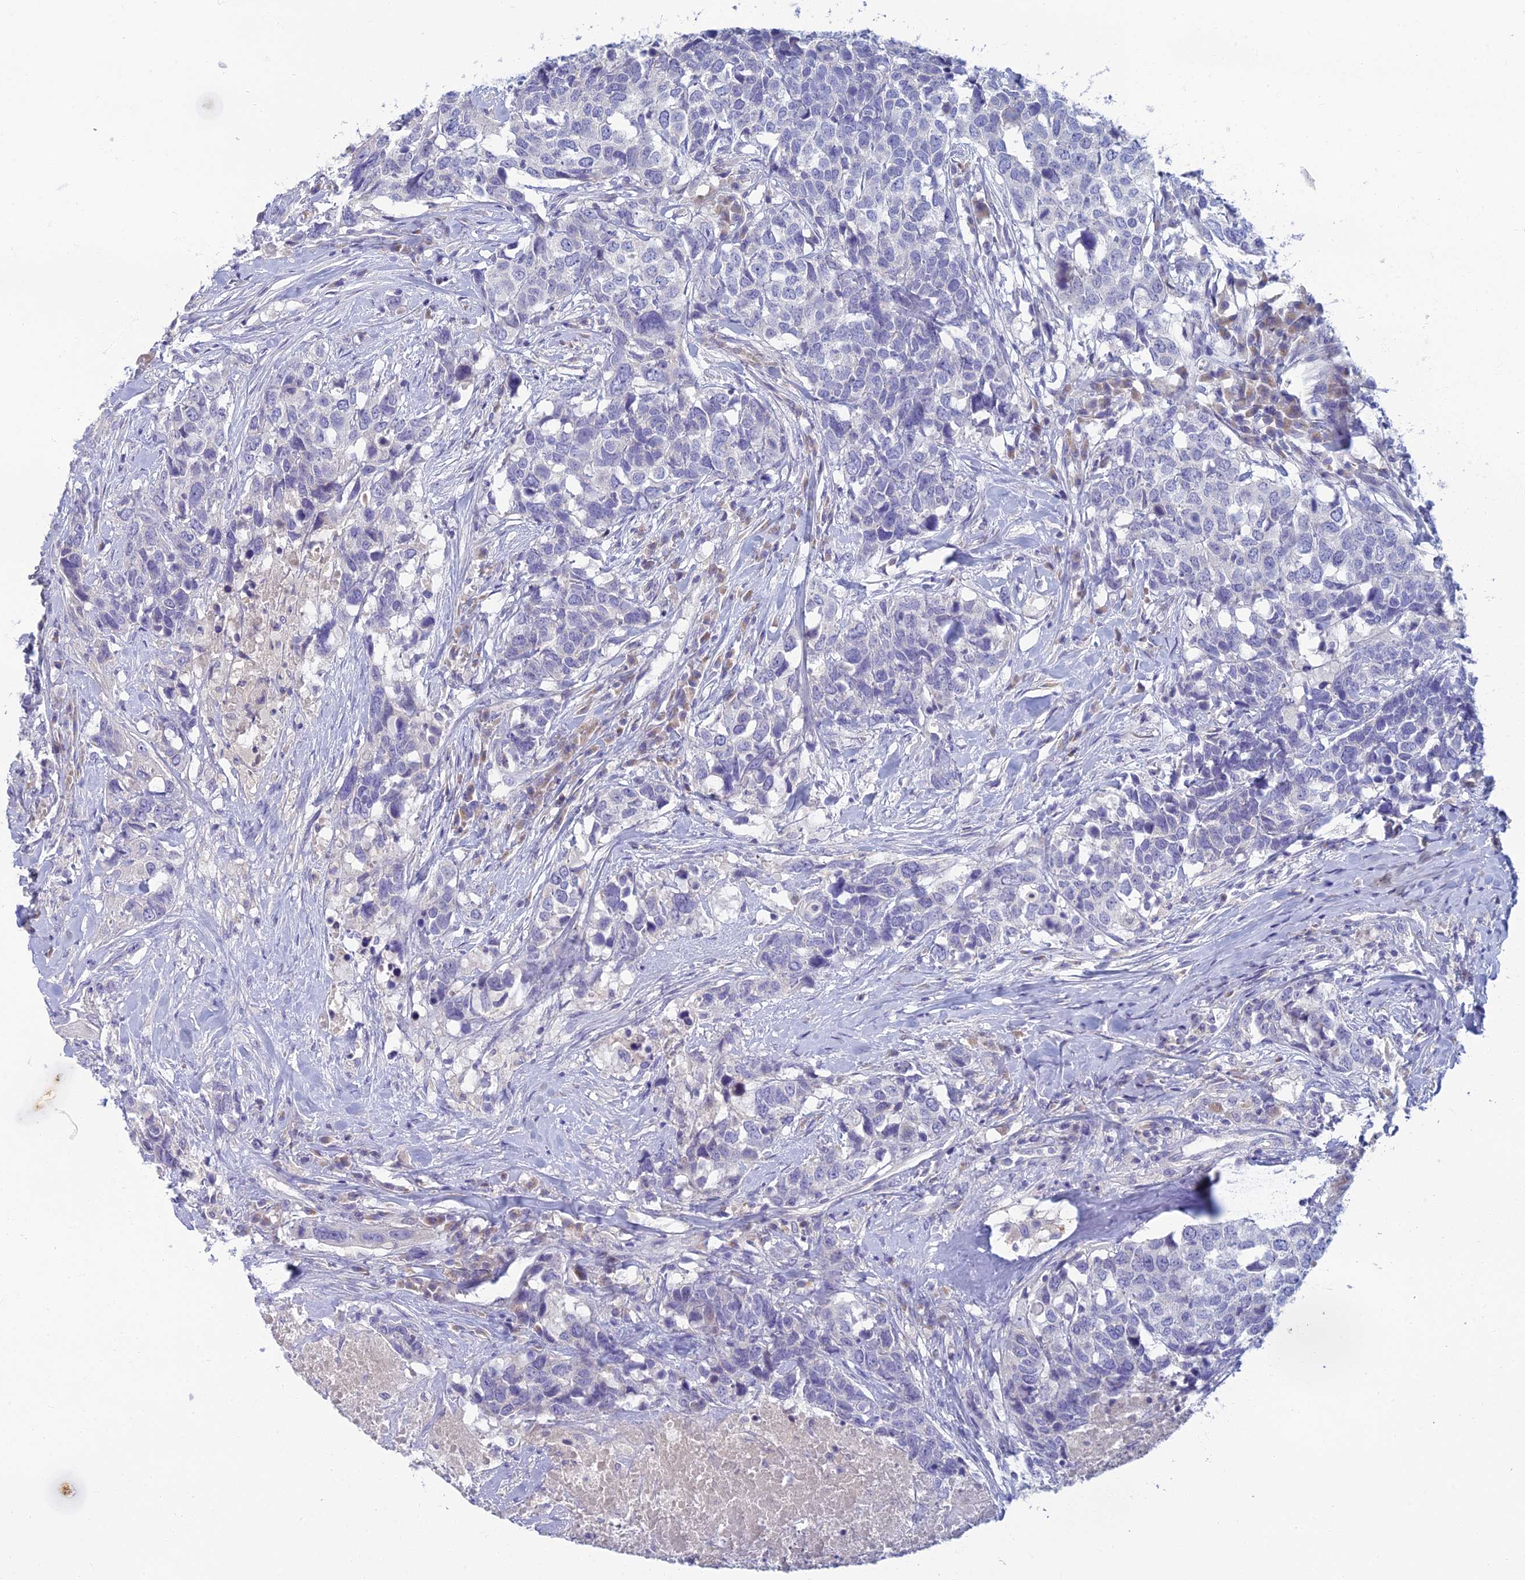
{"staining": {"intensity": "negative", "quantity": "none", "location": "none"}, "tissue": "head and neck cancer", "cell_type": "Tumor cells", "image_type": "cancer", "snomed": [{"axis": "morphology", "description": "Squamous cell carcinoma, NOS"}, {"axis": "topography", "description": "Head-Neck"}], "caption": "High magnification brightfield microscopy of head and neck cancer stained with DAB (3,3'-diaminobenzidine) (brown) and counterstained with hematoxylin (blue): tumor cells show no significant positivity.", "gene": "SLC25A41", "patient": {"sex": "male", "age": 66}}